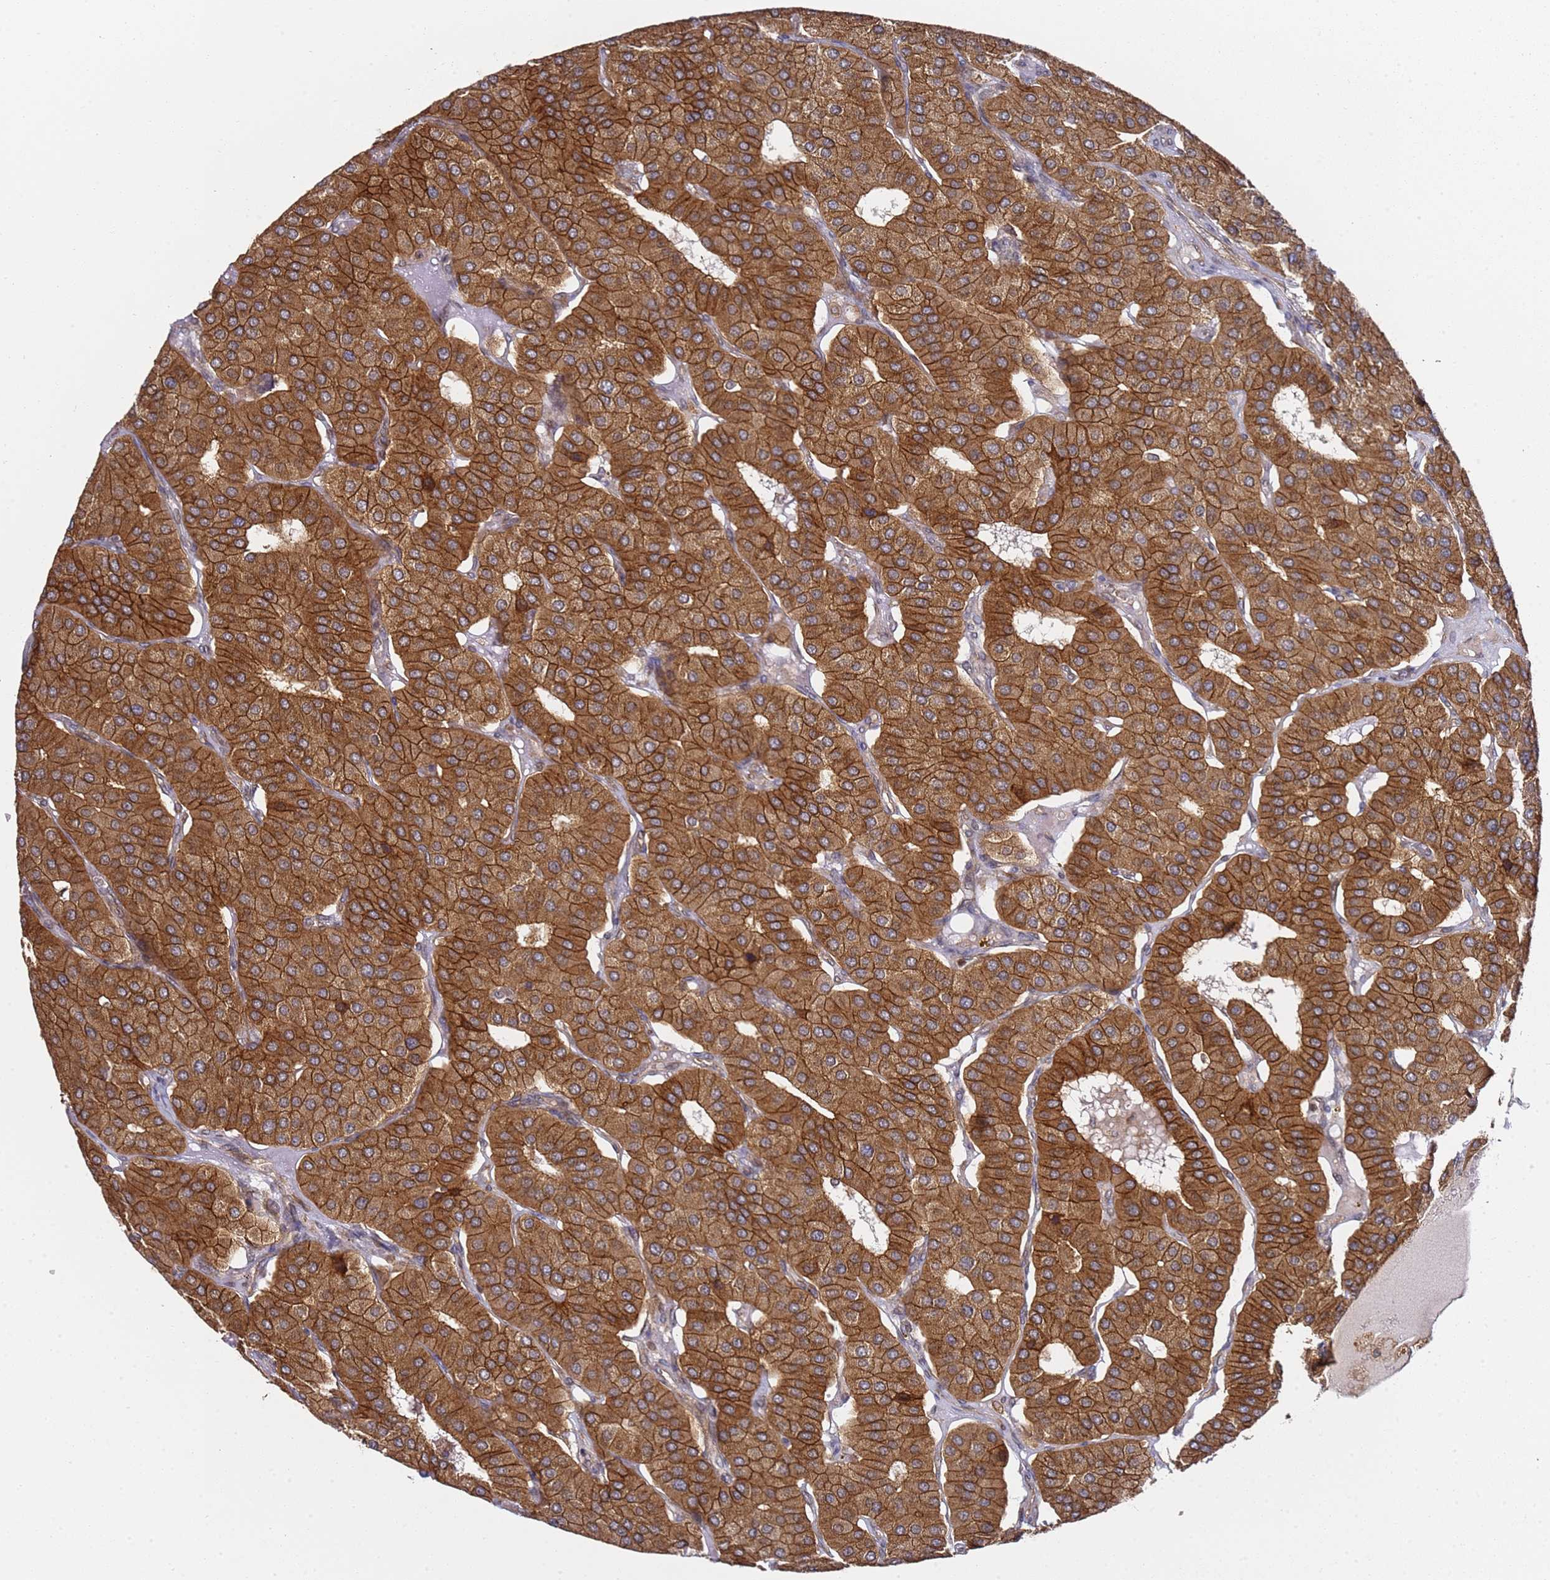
{"staining": {"intensity": "strong", "quantity": ">75%", "location": "cytoplasmic/membranous"}, "tissue": "parathyroid gland", "cell_type": "Glandular cells", "image_type": "normal", "snomed": [{"axis": "morphology", "description": "Normal tissue, NOS"}, {"axis": "morphology", "description": "Adenoma, NOS"}, {"axis": "topography", "description": "Parathyroid gland"}], "caption": "IHC of benign parathyroid gland displays high levels of strong cytoplasmic/membranous expression in about >75% of glandular cells.", "gene": "PRKAB2", "patient": {"sex": "female", "age": 86}}